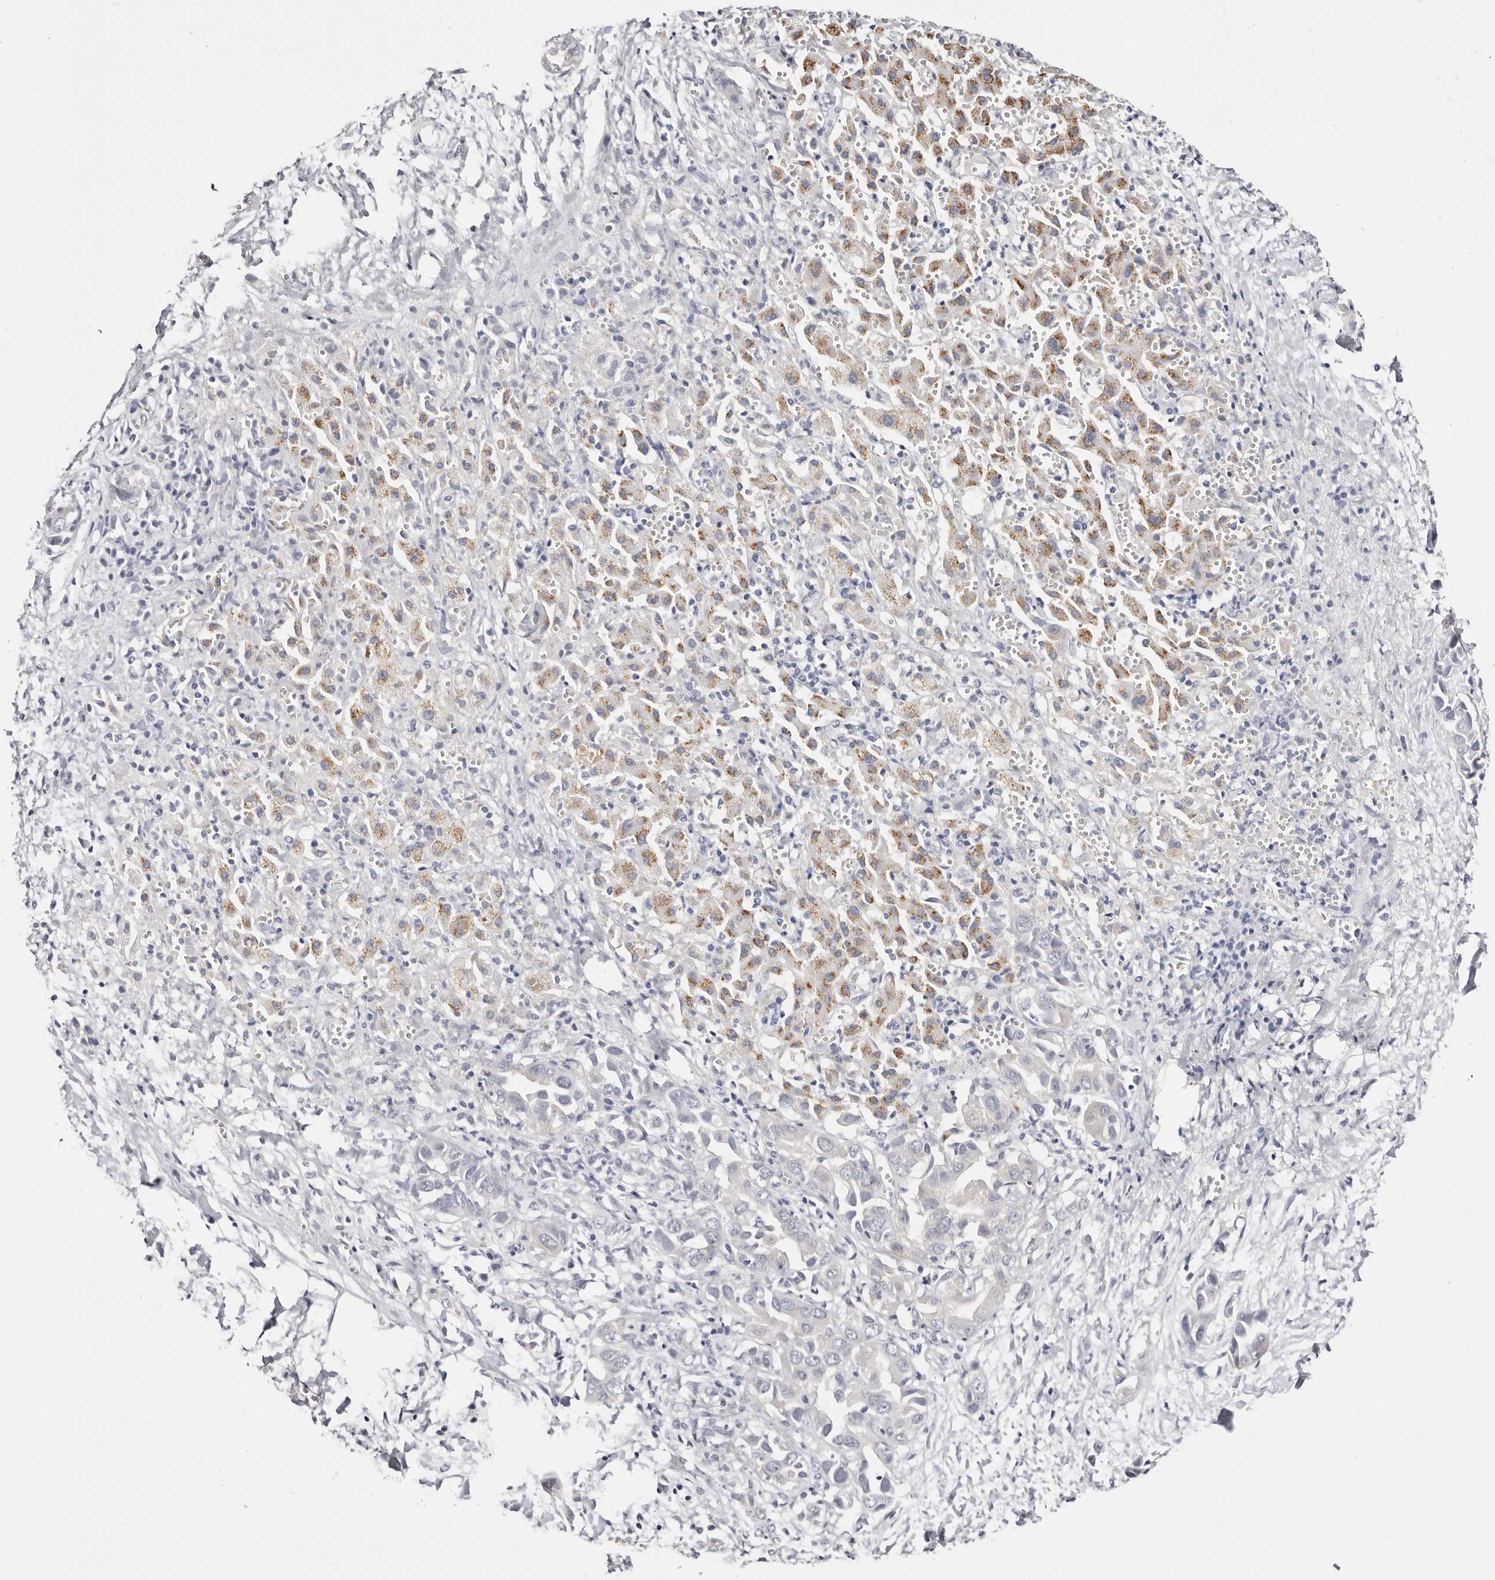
{"staining": {"intensity": "negative", "quantity": "none", "location": "none"}, "tissue": "liver cancer", "cell_type": "Tumor cells", "image_type": "cancer", "snomed": [{"axis": "morphology", "description": "Cholangiocarcinoma"}, {"axis": "topography", "description": "Liver"}], "caption": "This is an immunohistochemistry (IHC) image of liver cancer (cholangiocarcinoma). There is no staining in tumor cells.", "gene": "ROM1", "patient": {"sex": "female", "age": 52}}